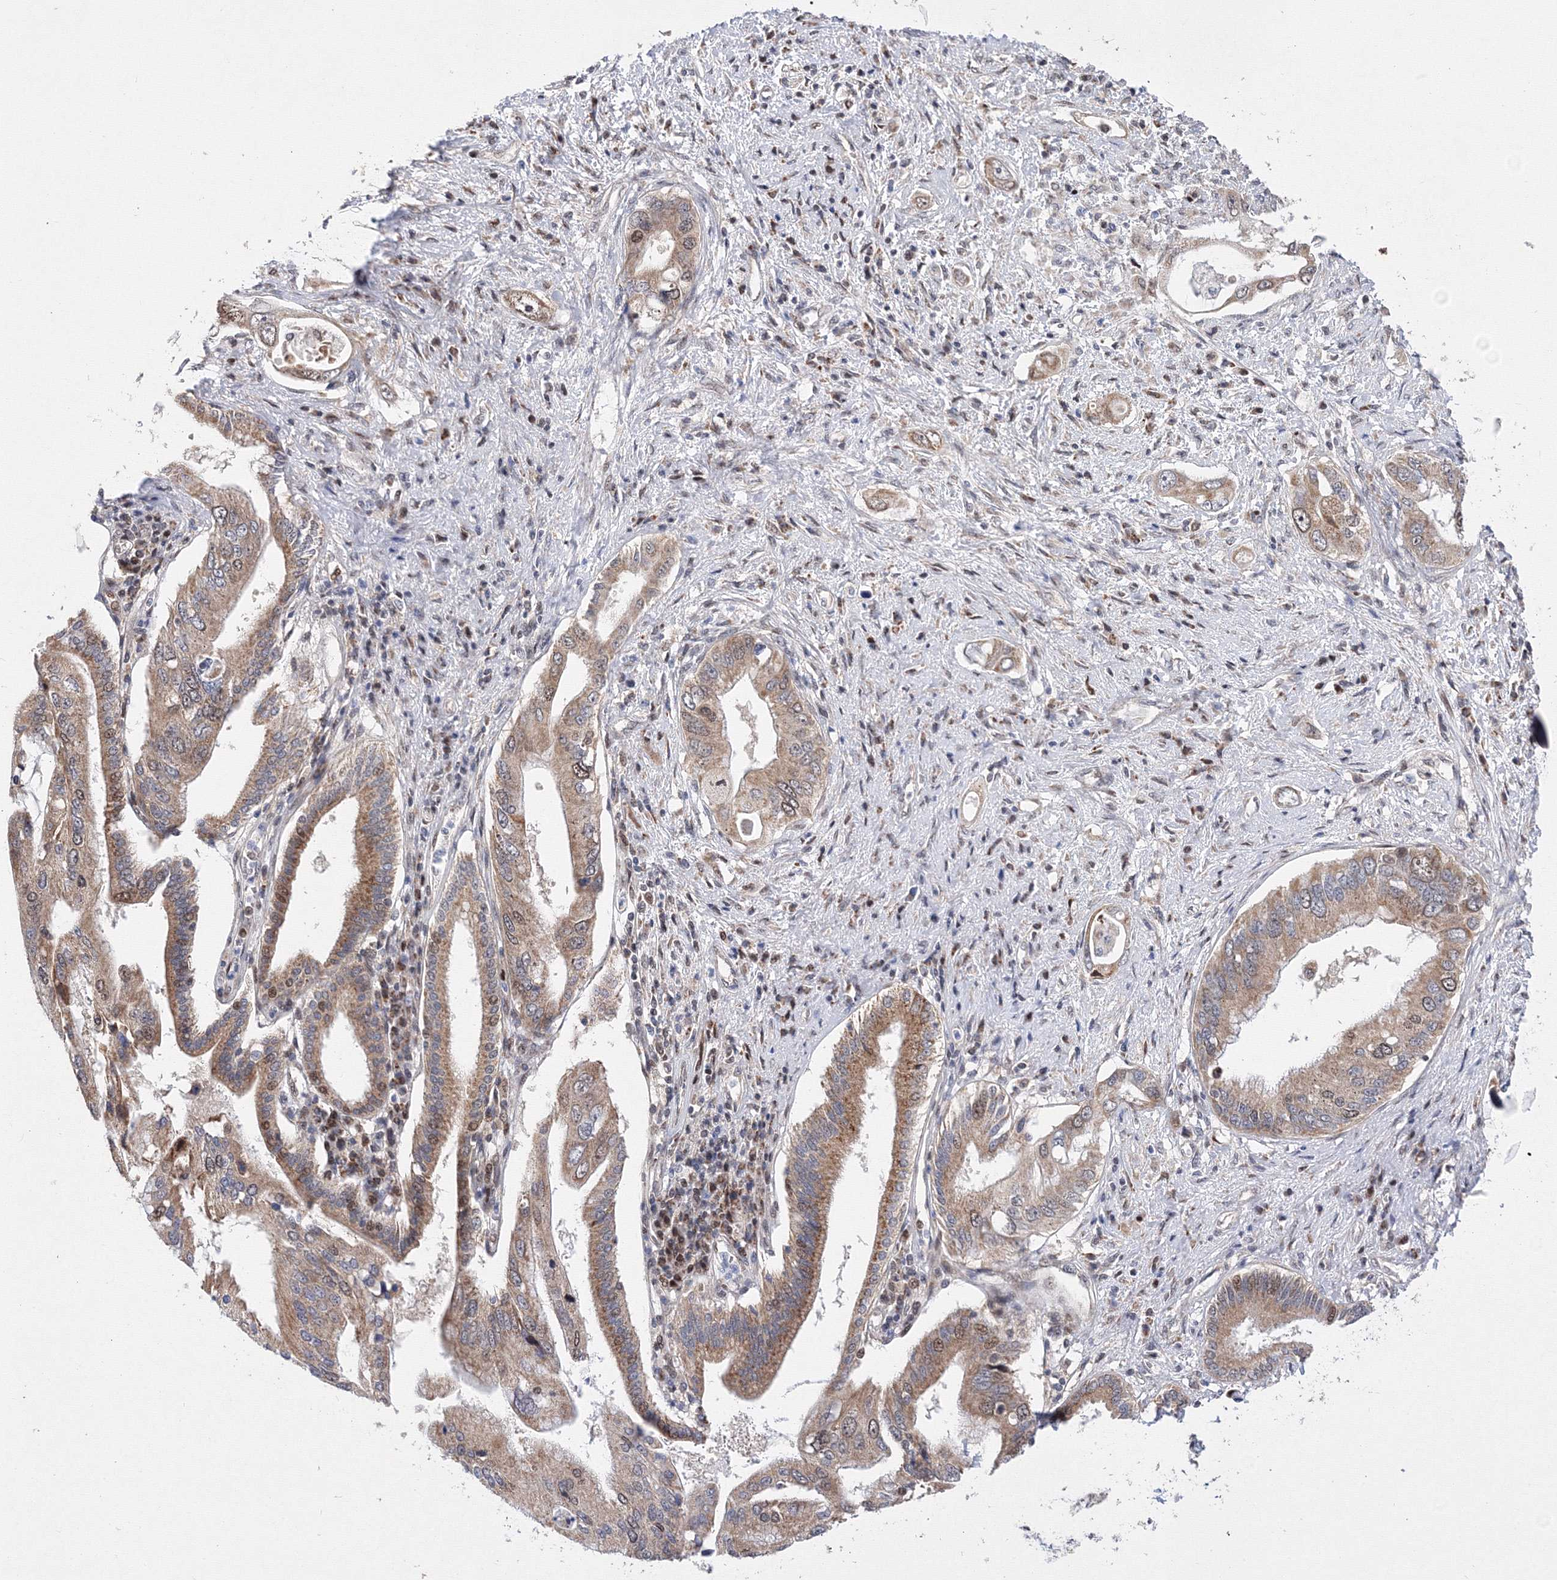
{"staining": {"intensity": "moderate", "quantity": ">75%", "location": "cytoplasmic/membranous,nuclear"}, "tissue": "pancreatic cancer", "cell_type": "Tumor cells", "image_type": "cancer", "snomed": [{"axis": "morphology", "description": "Inflammation, NOS"}, {"axis": "morphology", "description": "Adenocarcinoma, NOS"}, {"axis": "topography", "description": "Pancreas"}], "caption": "There is medium levels of moderate cytoplasmic/membranous and nuclear positivity in tumor cells of pancreatic cancer (adenocarcinoma), as demonstrated by immunohistochemical staining (brown color).", "gene": "GPN1", "patient": {"sex": "female", "age": 56}}